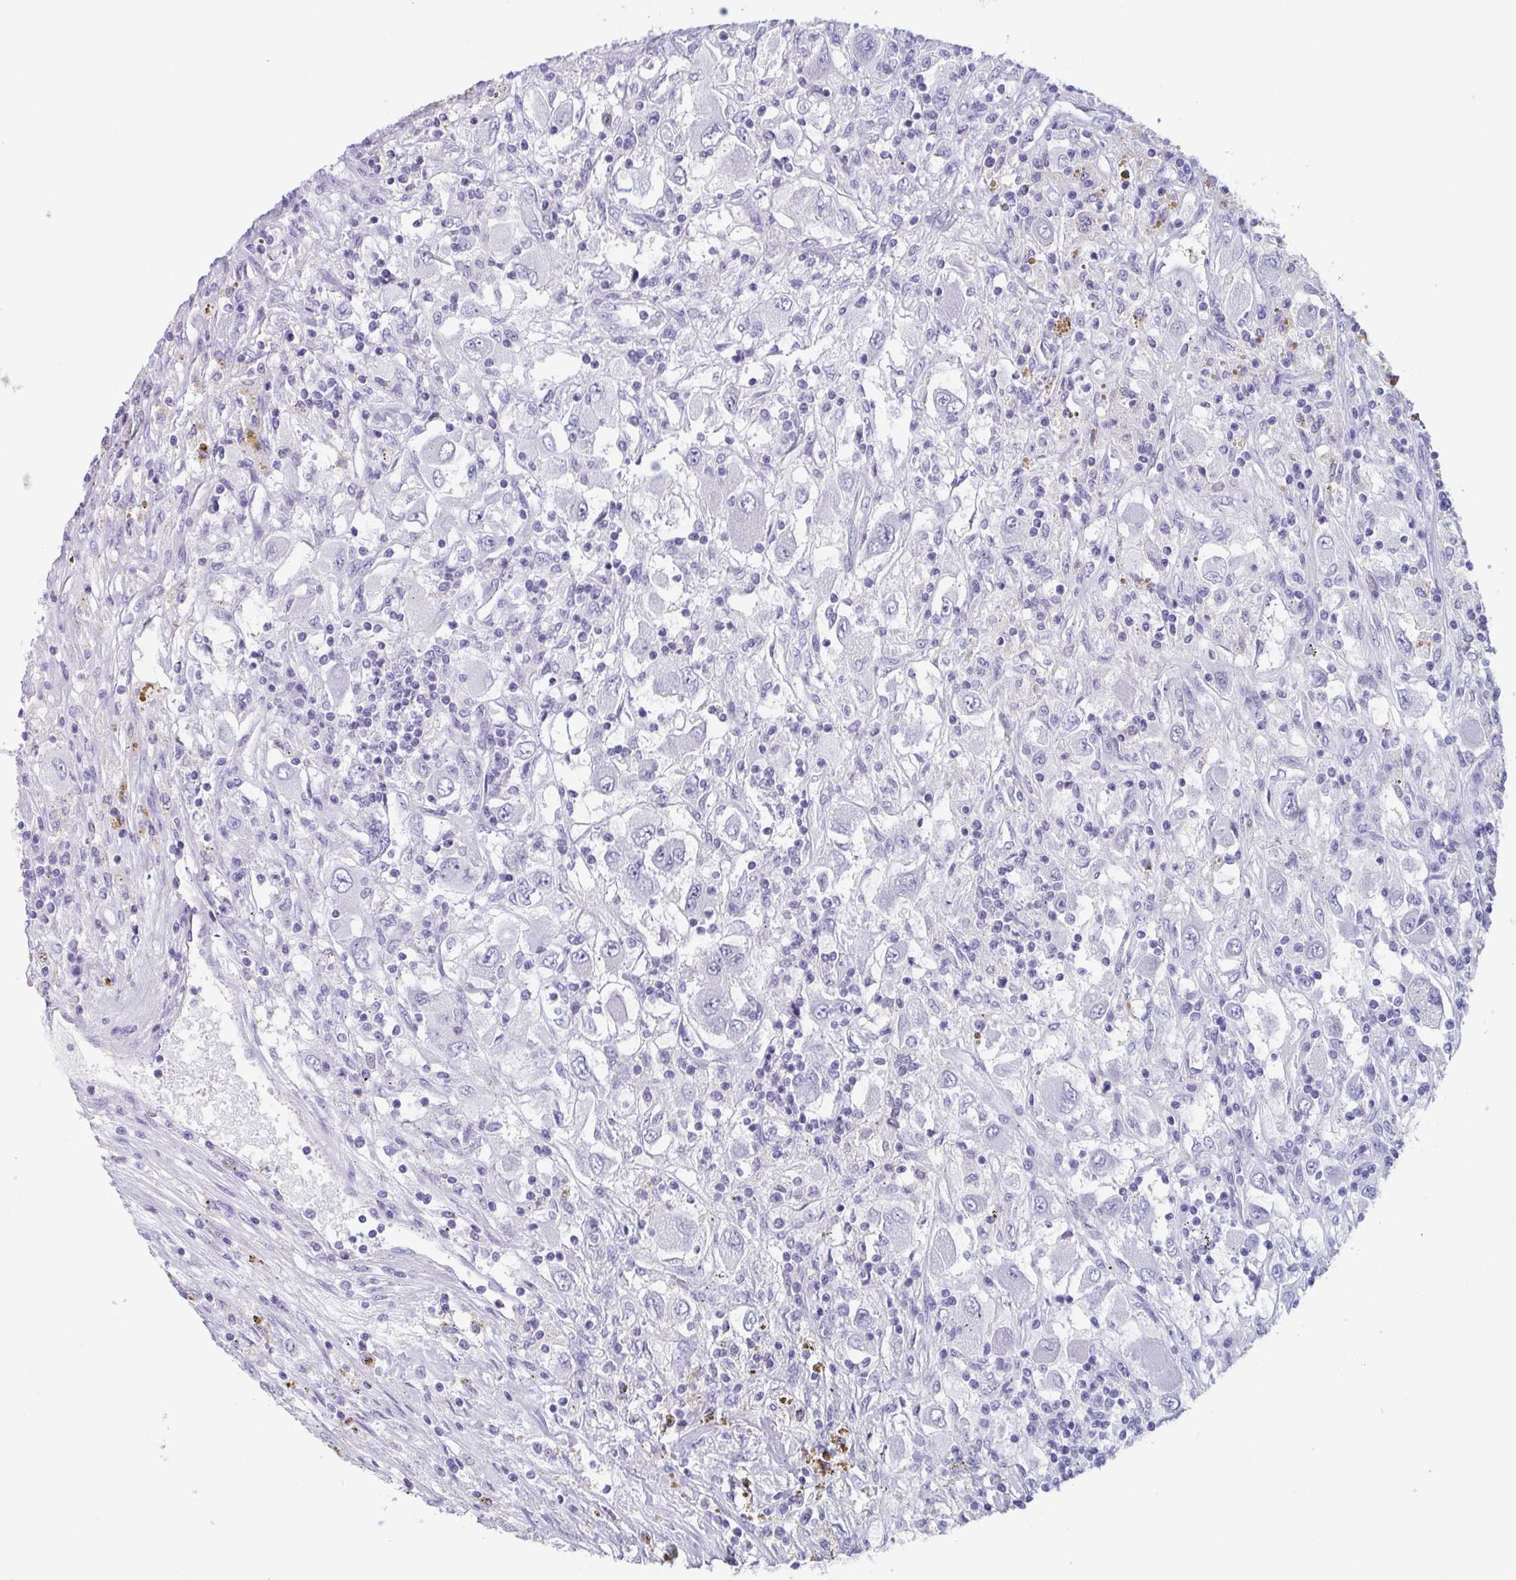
{"staining": {"intensity": "negative", "quantity": "none", "location": "none"}, "tissue": "renal cancer", "cell_type": "Tumor cells", "image_type": "cancer", "snomed": [{"axis": "morphology", "description": "Adenocarcinoma, NOS"}, {"axis": "topography", "description": "Kidney"}], "caption": "This image is of renal adenocarcinoma stained with immunohistochemistry to label a protein in brown with the nuclei are counter-stained blue. There is no positivity in tumor cells. The staining is performed using DAB brown chromogen with nuclei counter-stained in using hematoxylin.", "gene": "LYRM2", "patient": {"sex": "female", "age": 67}}